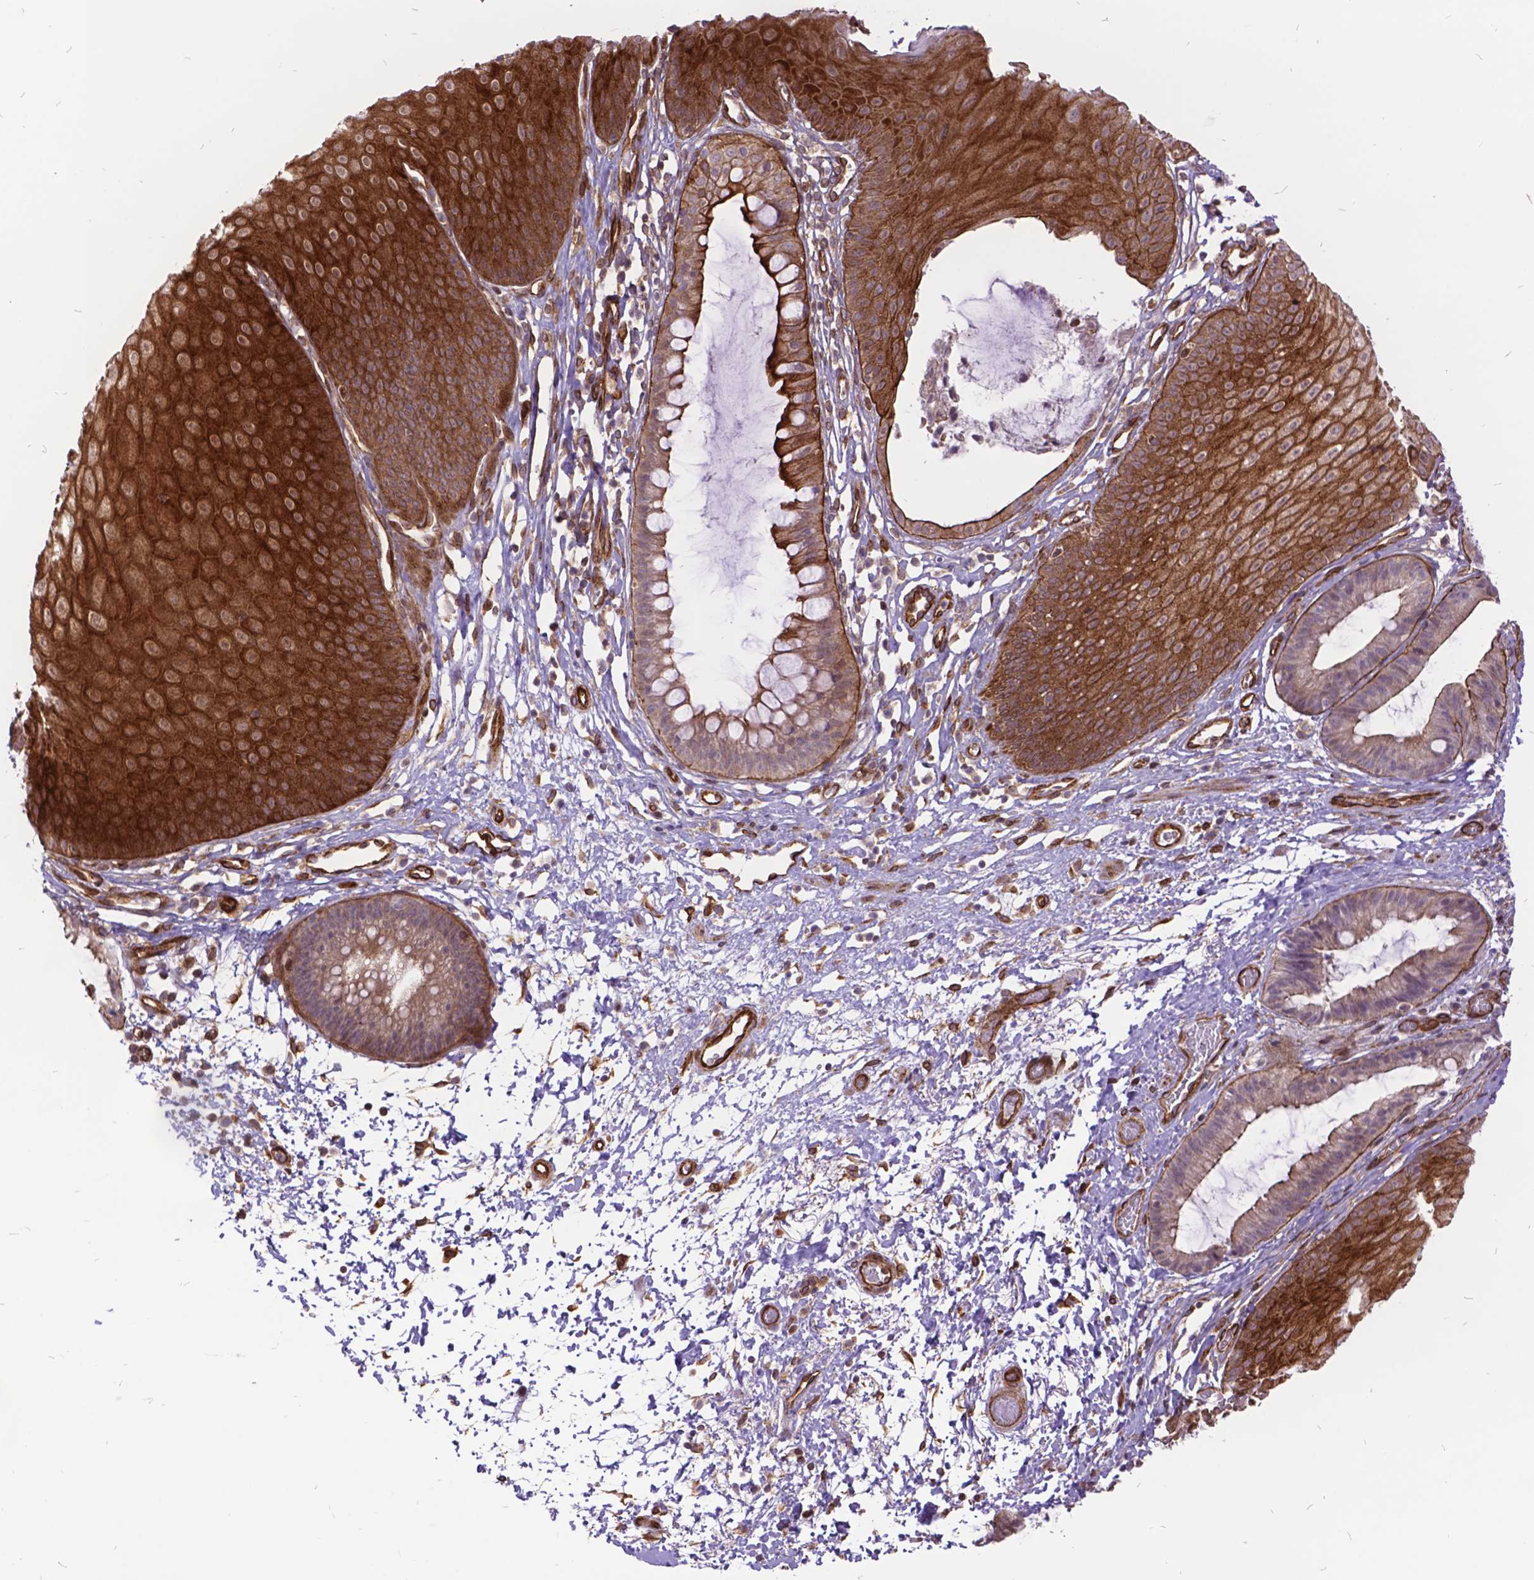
{"staining": {"intensity": "moderate", "quantity": ">75%", "location": "cytoplasmic/membranous"}, "tissue": "skin", "cell_type": "Epidermal cells", "image_type": "normal", "snomed": [{"axis": "morphology", "description": "Normal tissue, NOS"}, {"axis": "topography", "description": "Anal"}], "caption": "This image demonstrates immunohistochemistry (IHC) staining of unremarkable skin, with medium moderate cytoplasmic/membranous positivity in about >75% of epidermal cells.", "gene": "GRB7", "patient": {"sex": "male", "age": 53}}